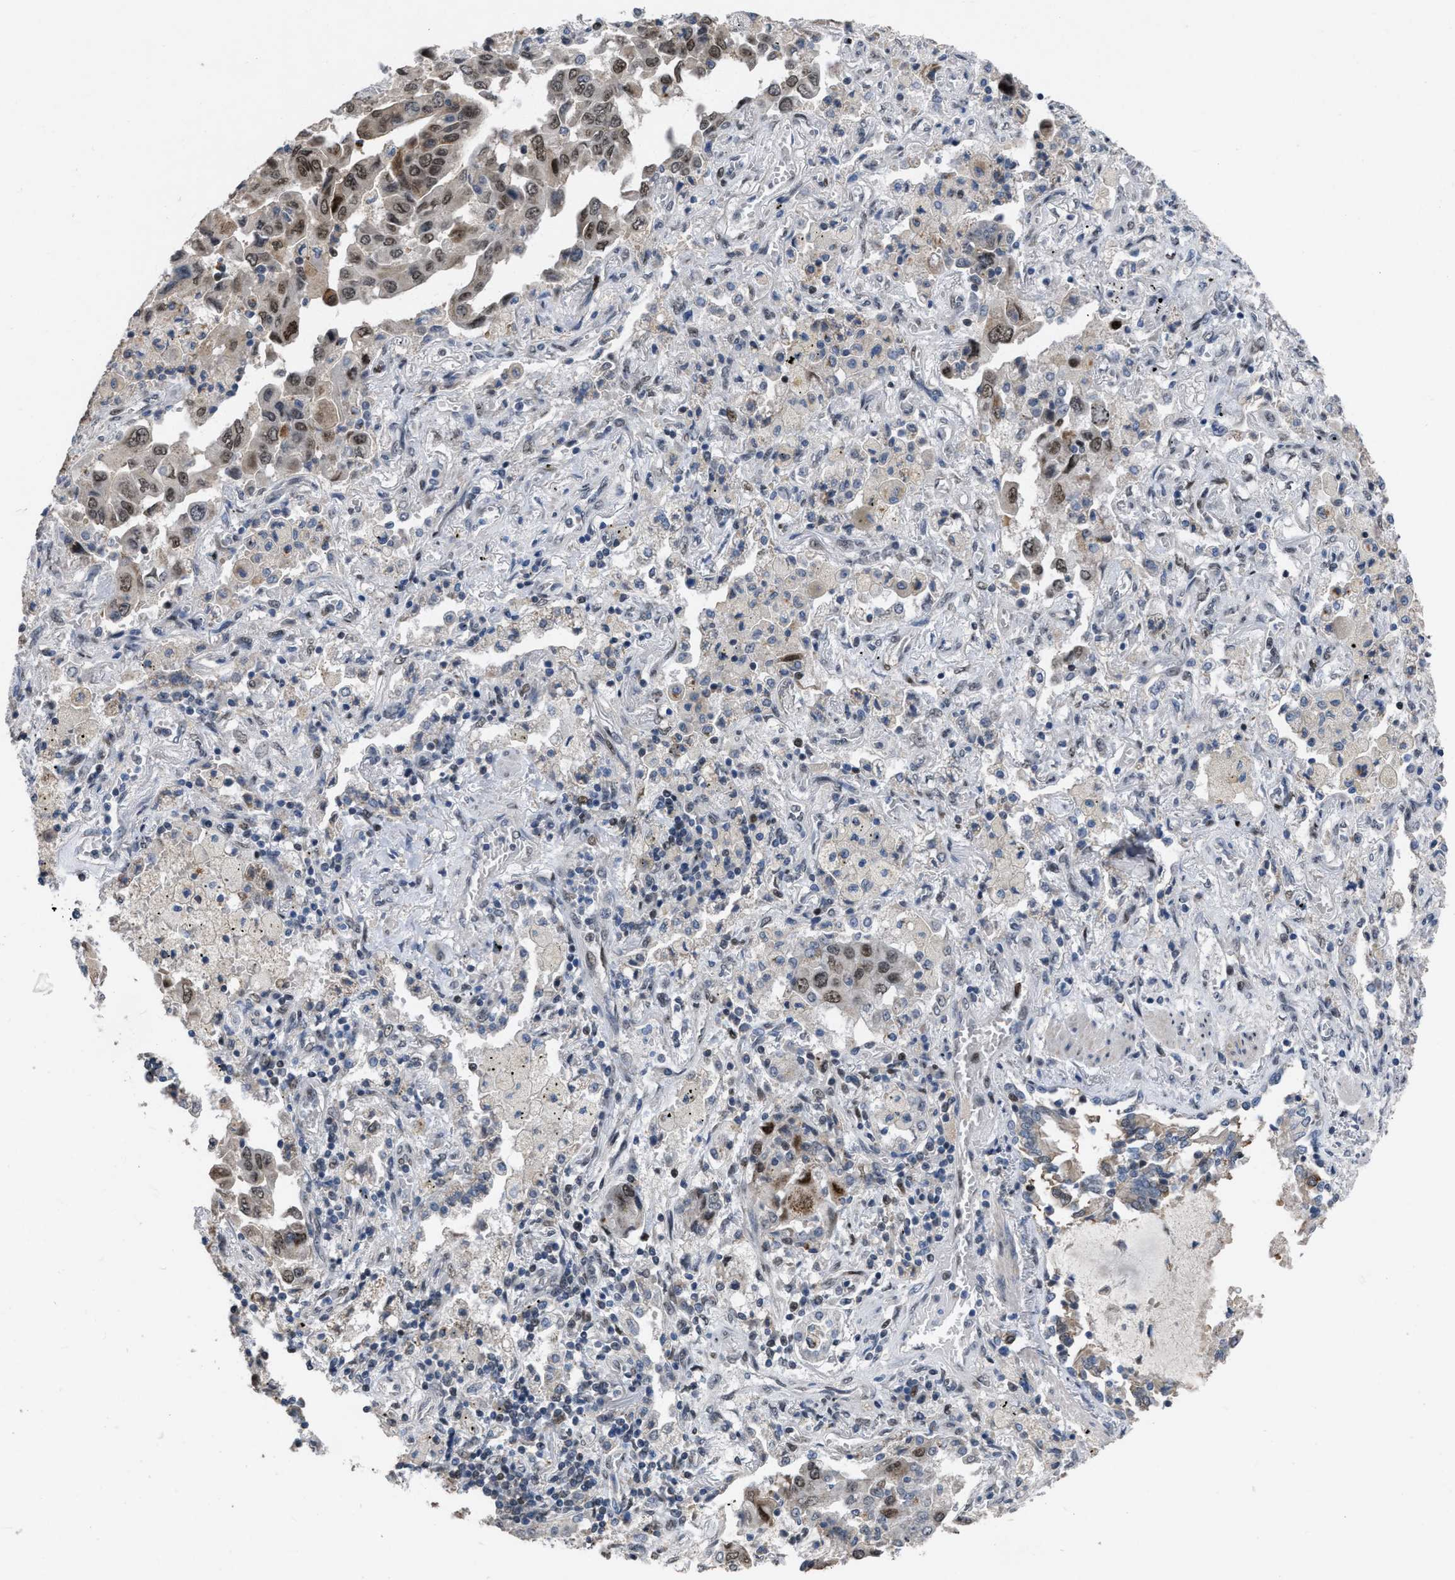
{"staining": {"intensity": "moderate", "quantity": "25%-75%", "location": "nuclear"}, "tissue": "lung cancer", "cell_type": "Tumor cells", "image_type": "cancer", "snomed": [{"axis": "morphology", "description": "Adenocarcinoma, NOS"}, {"axis": "topography", "description": "Lung"}], "caption": "This is an image of immunohistochemistry (IHC) staining of lung adenocarcinoma, which shows moderate positivity in the nuclear of tumor cells.", "gene": "SETDB1", "patient": {"sex": "female", "age": 65}}